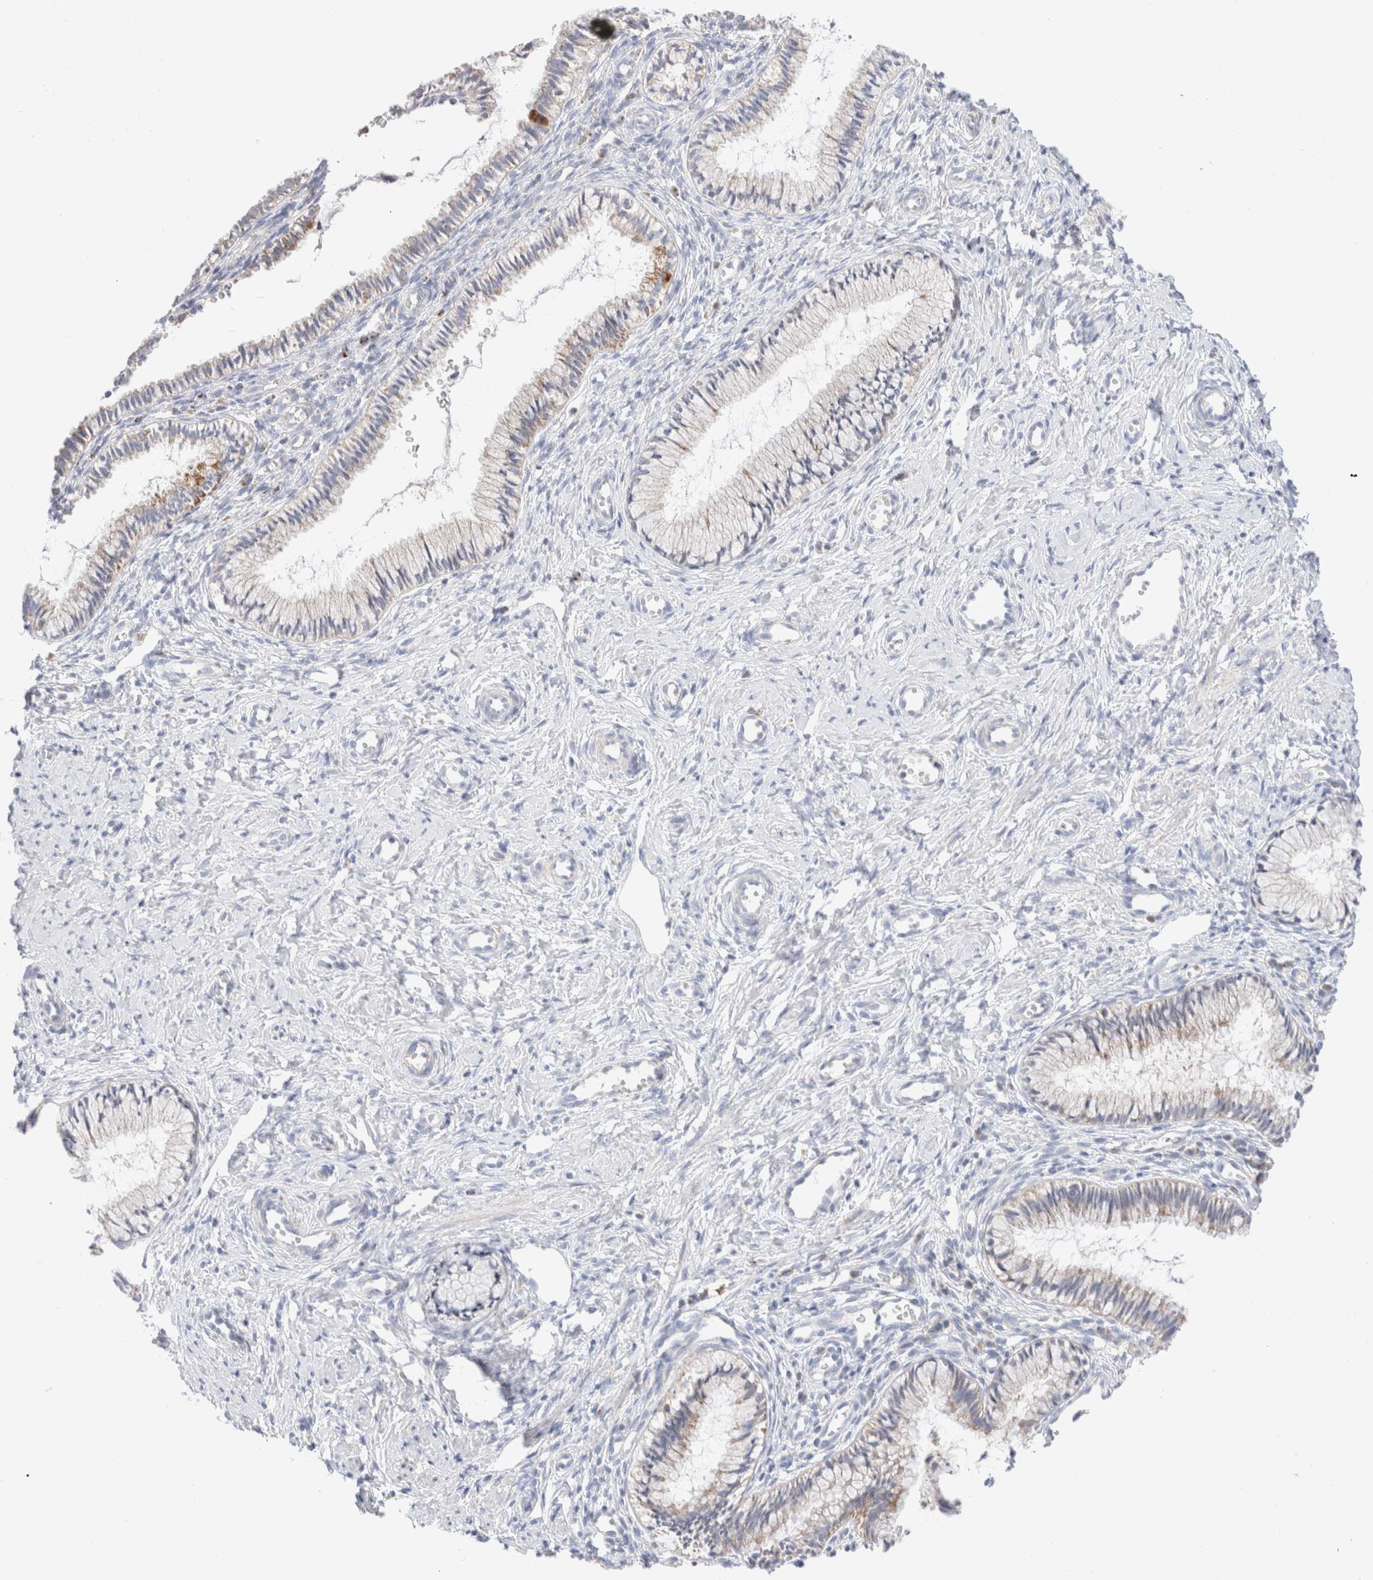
{"staining": {"intensity": "weak", "quantity": "<25%", "location": "cytoplasmic/membranous"}, "tissue": "cervix", "cell_type": "Glandular cells", "image_type": "normal", "snomed": [{"axis": "morphology", "description": "Normal tissue, NOS"}, {"axis": "topography", "description": "Cervix"}], "caption": "DAB (3,3'-diaminobenzidine) immunohistochemical staining of unremarkable cervix exhibits no significant positivity in glandular cells. (DAB immunohistochemistry (IHC) visualized using brightfield microscopy, high magnification).", "gene": "ATP6V1C1", "patient": {"sex": "female", "age": 27}}